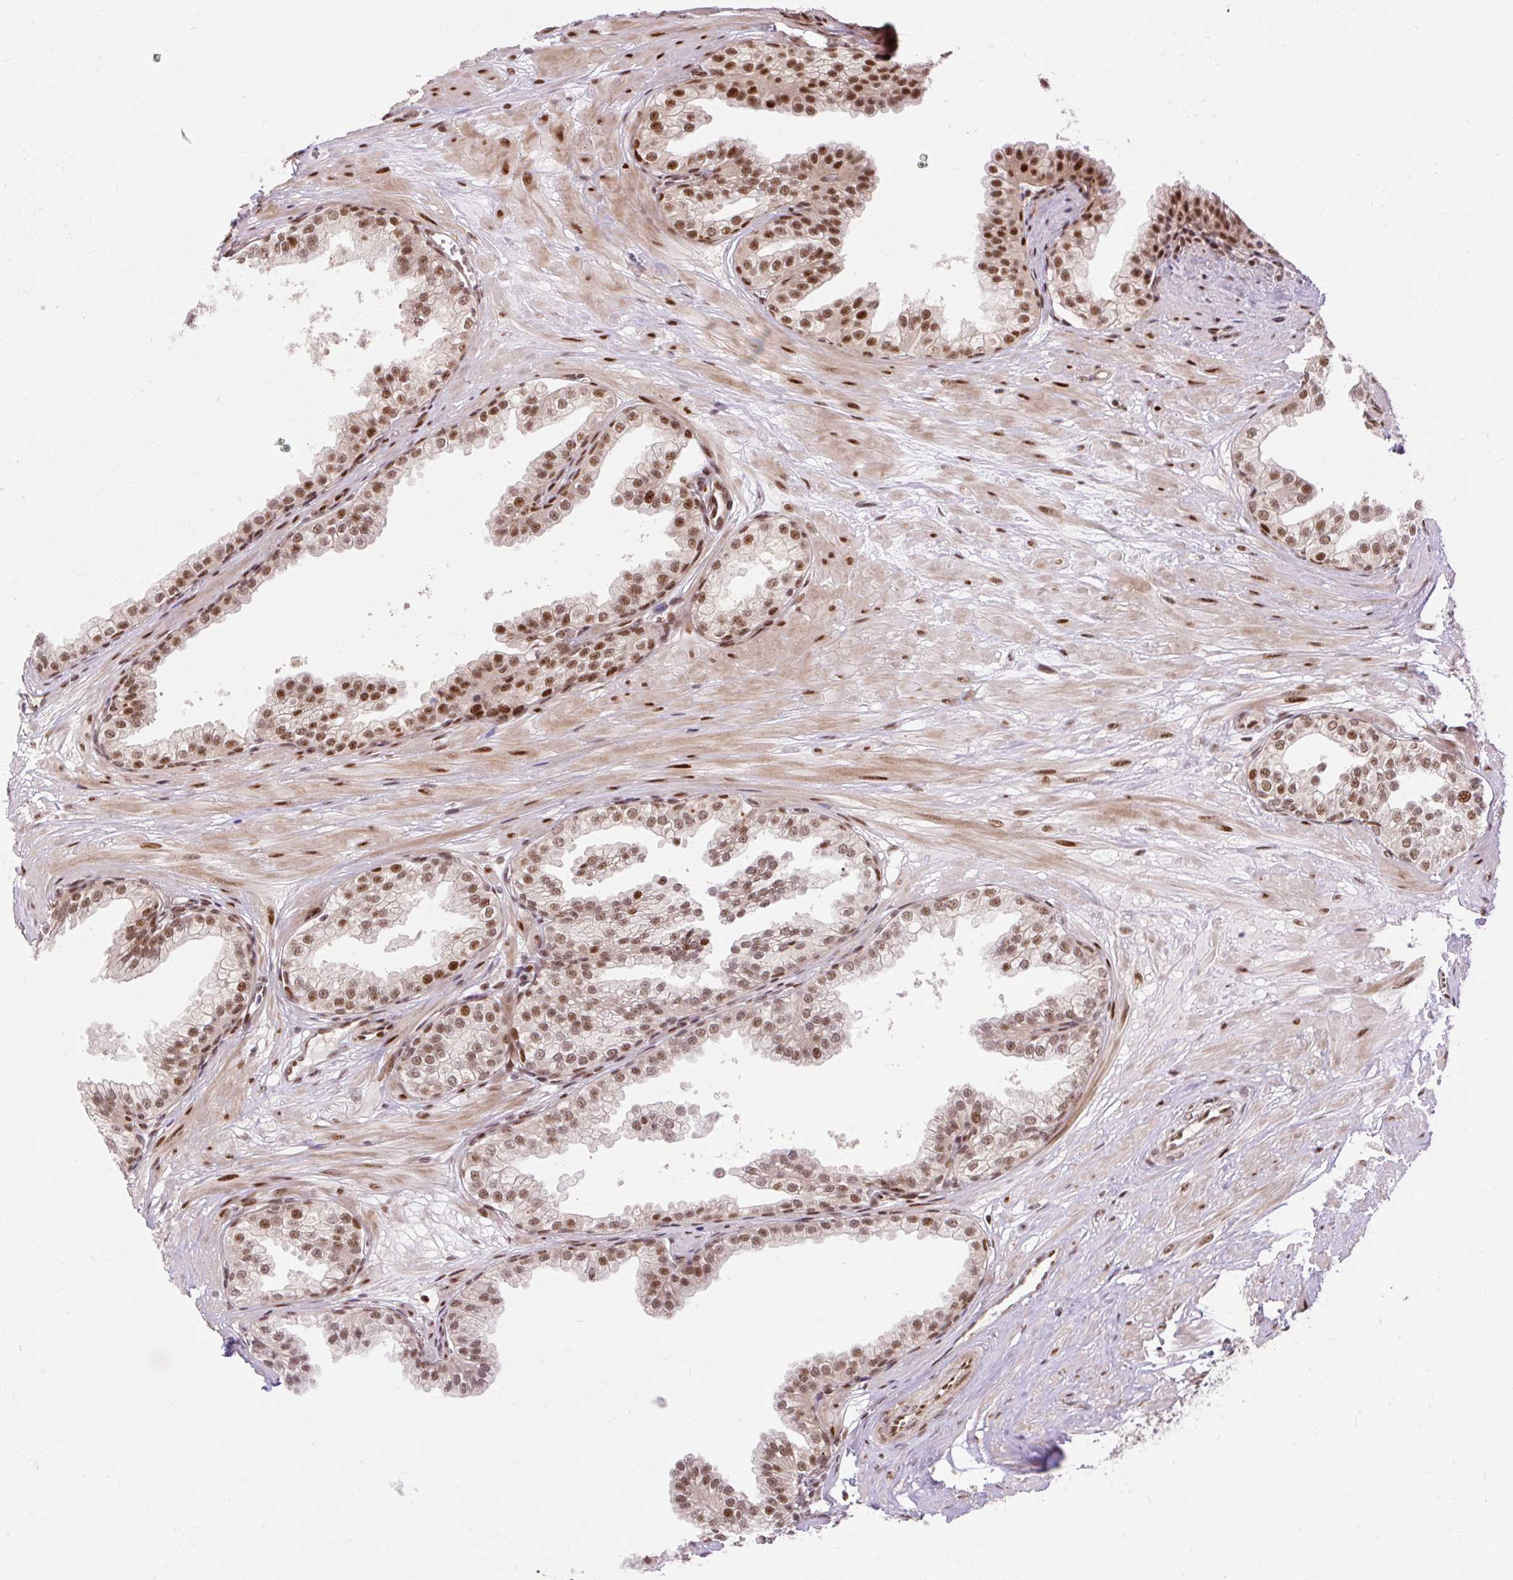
{"staining": {"intensity": "strong", "quantity": ">75%", "location": "nuclear"}, "tissue": "prostate", "cell_type": "Glandular cells", "image_type": "normal", "snomed": [{"axis": "morphology", "description": "Normal tissue, NOS"}, {"axis": "topography", "description": "Prostate"}, {"axis": "topography", "description": "Peripheral nerve tissue"}], "caption": "This photomicrograph reveals IHC staining of normal human prostate, with high strong nuclear staining in about >75% of glandular cells.", "gene": "MECOM", "patient": {"sex": "male", "age": 55}}